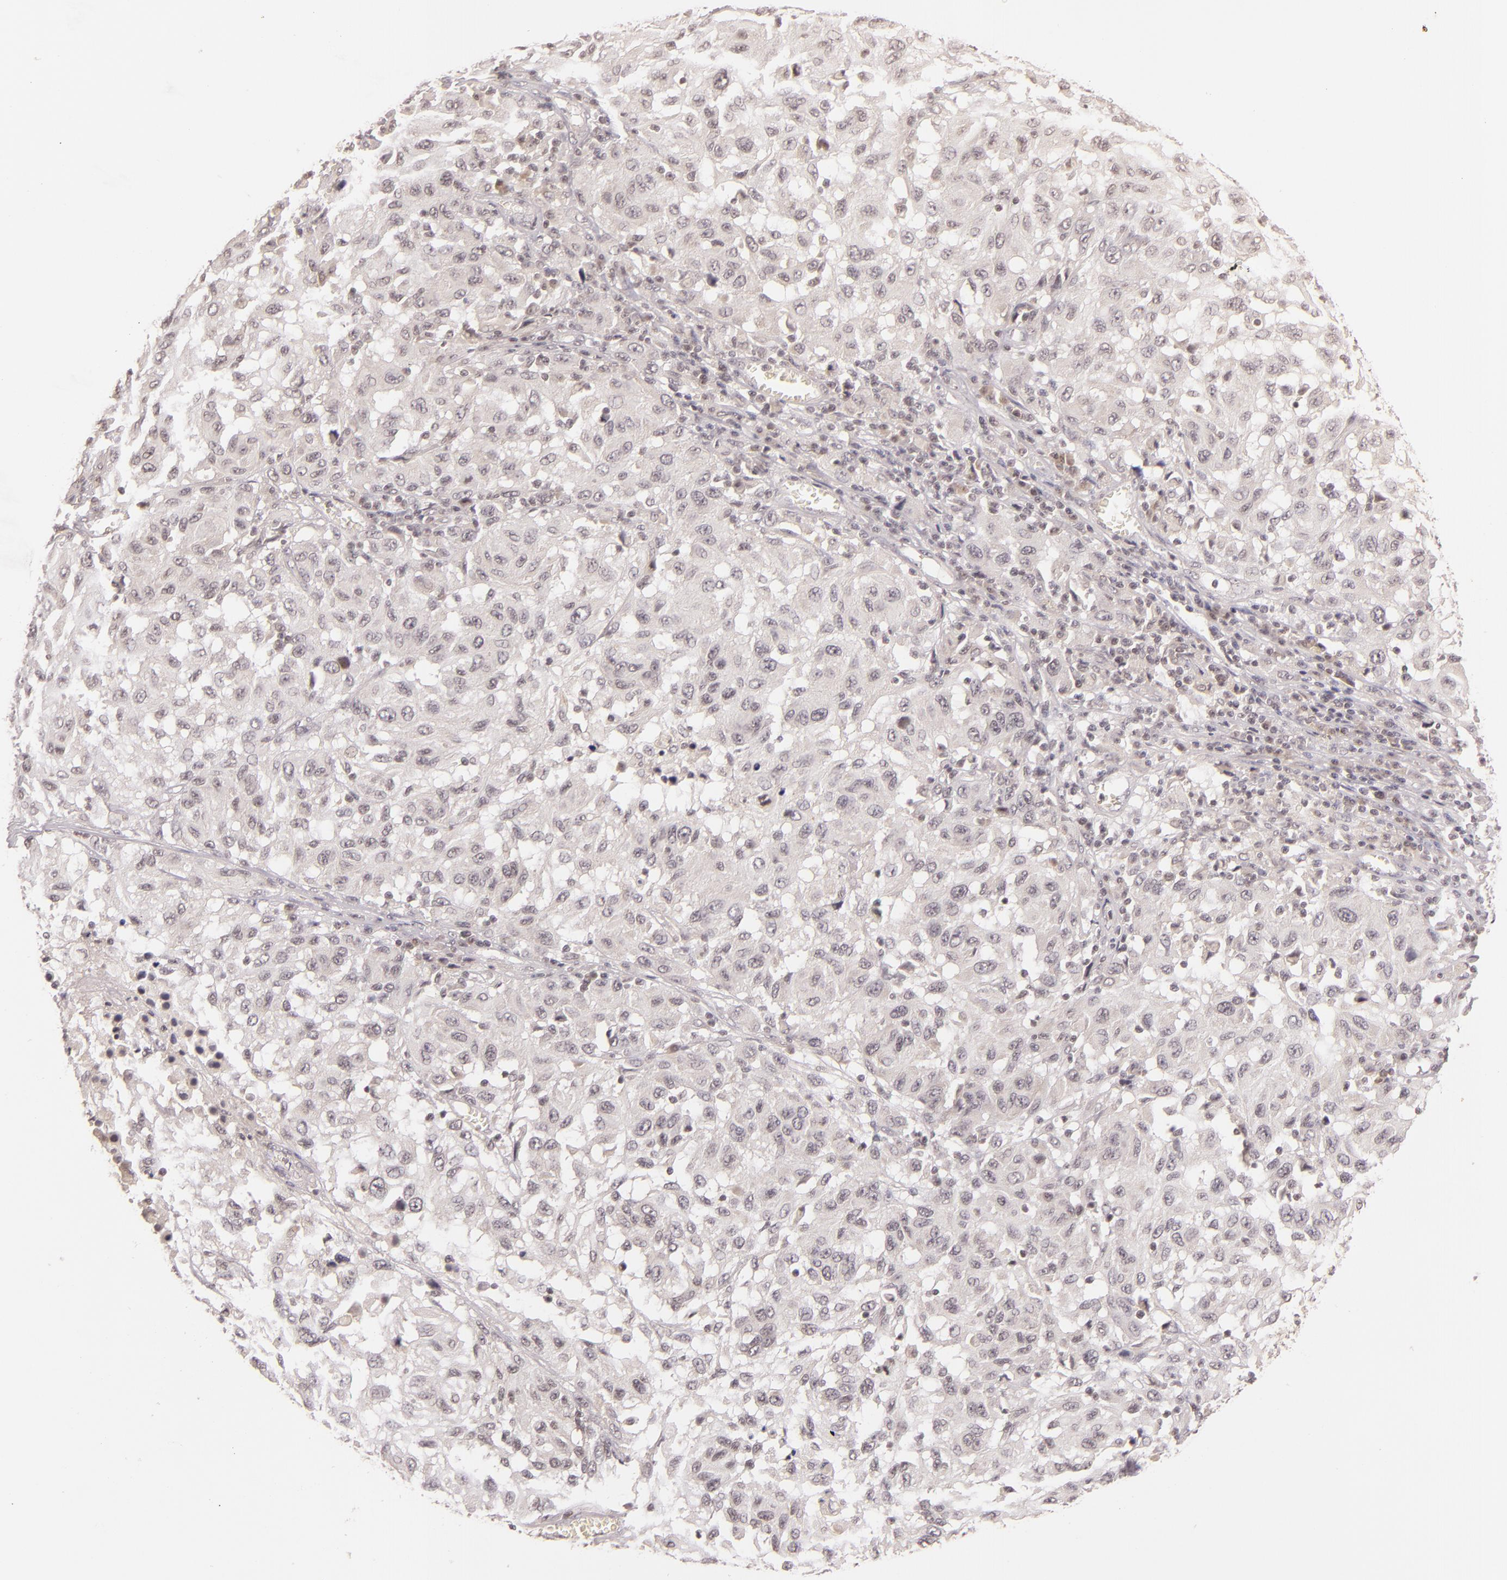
{"staining": {"intensity": "negative", "quantity": "none", "location": "none"}, "tissue": "melanoma", "cell_type": "Tumor cells", "image_type": "cancer", "snomed": [{"axis": "morphology", "description": "Malignant melanoma, NOS"}, {"axis": "topography", "description": "Skin"}], "caption": "Immunohistochemistry (IHC) micrograph of neoplastic tissue: malignant melanoma stained with DAB exhibits no significant protein positivity in tumor cells. Brightfield microscopy of immunohistochemistry (IHC) stained with DAB (3,3'-diaminobenzidine) (brown) and hematoxylin (blue), captured at high magnification.", "gene": "CASP8", "patient": {"sex": "female", "age": 77}}